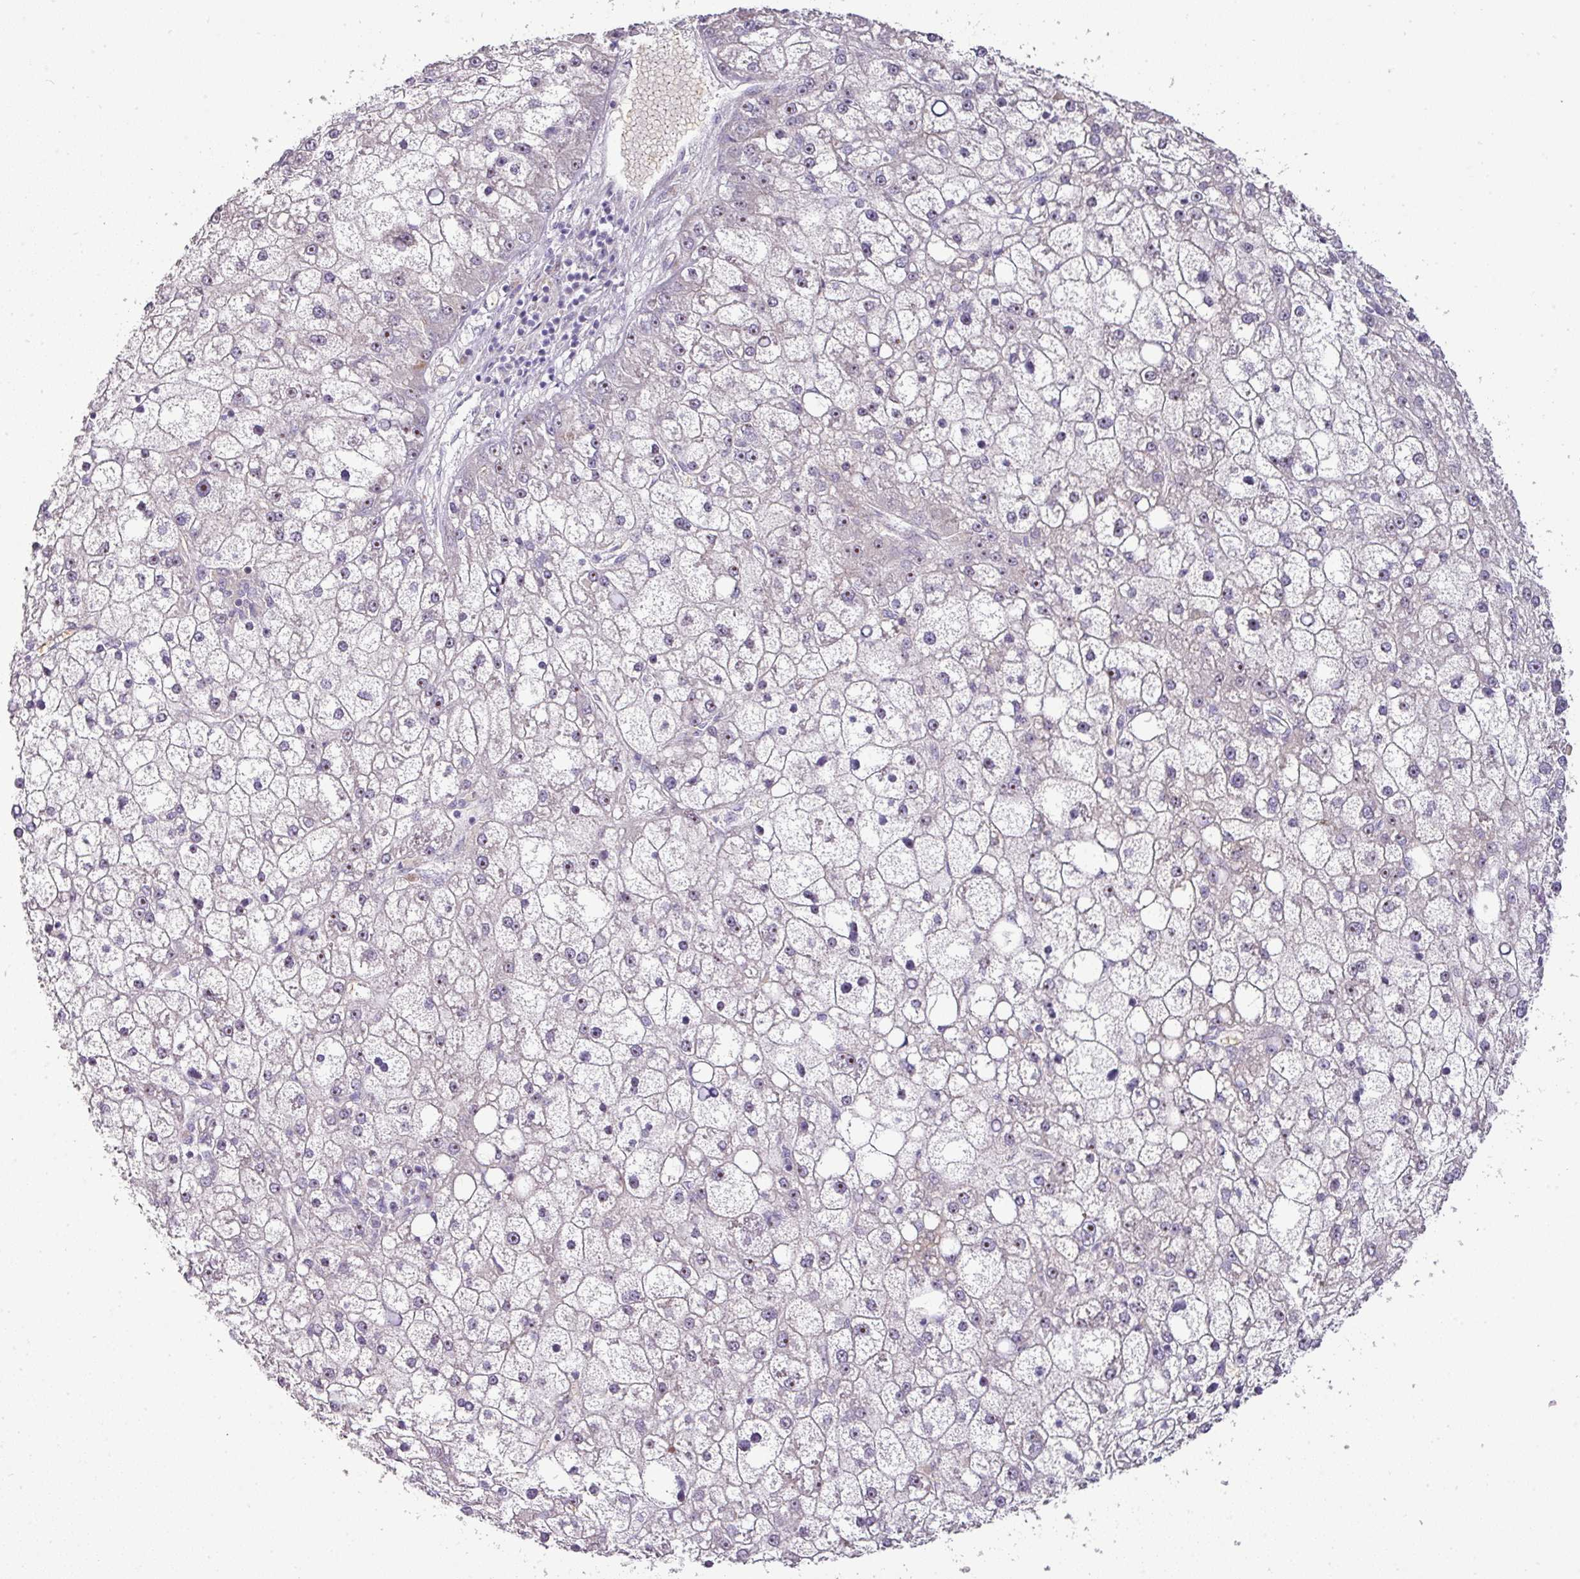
{"staining": {"intensity": "moderate", "quantity": "<25%", "location": "nuclear"}, "tissue": "liver cancer", "cell_type": "Tumor cells", "image_type": "cancer", "snomed": [{"axis": "morphology", "description": "Carcinoma, Hepatocellular, NOS"}, {"axis": "topography", "description": "Liver"}], "caption": "Immunohistochemistry (IHC) staining of liver hepatocellular carcinoma, which demonstrates low levels of moderate nuclear positivity in about <25% of tumor cells indicating moderate nuclear protein expression. The staining was performed using DAB (3,3'-diaminobenzidine) (brown) for protein detection and nuclei were counterstained in hematoxylin (blue).", "gene": "ATP6V1F", "patient": {"sex": "male", "age": 67}}